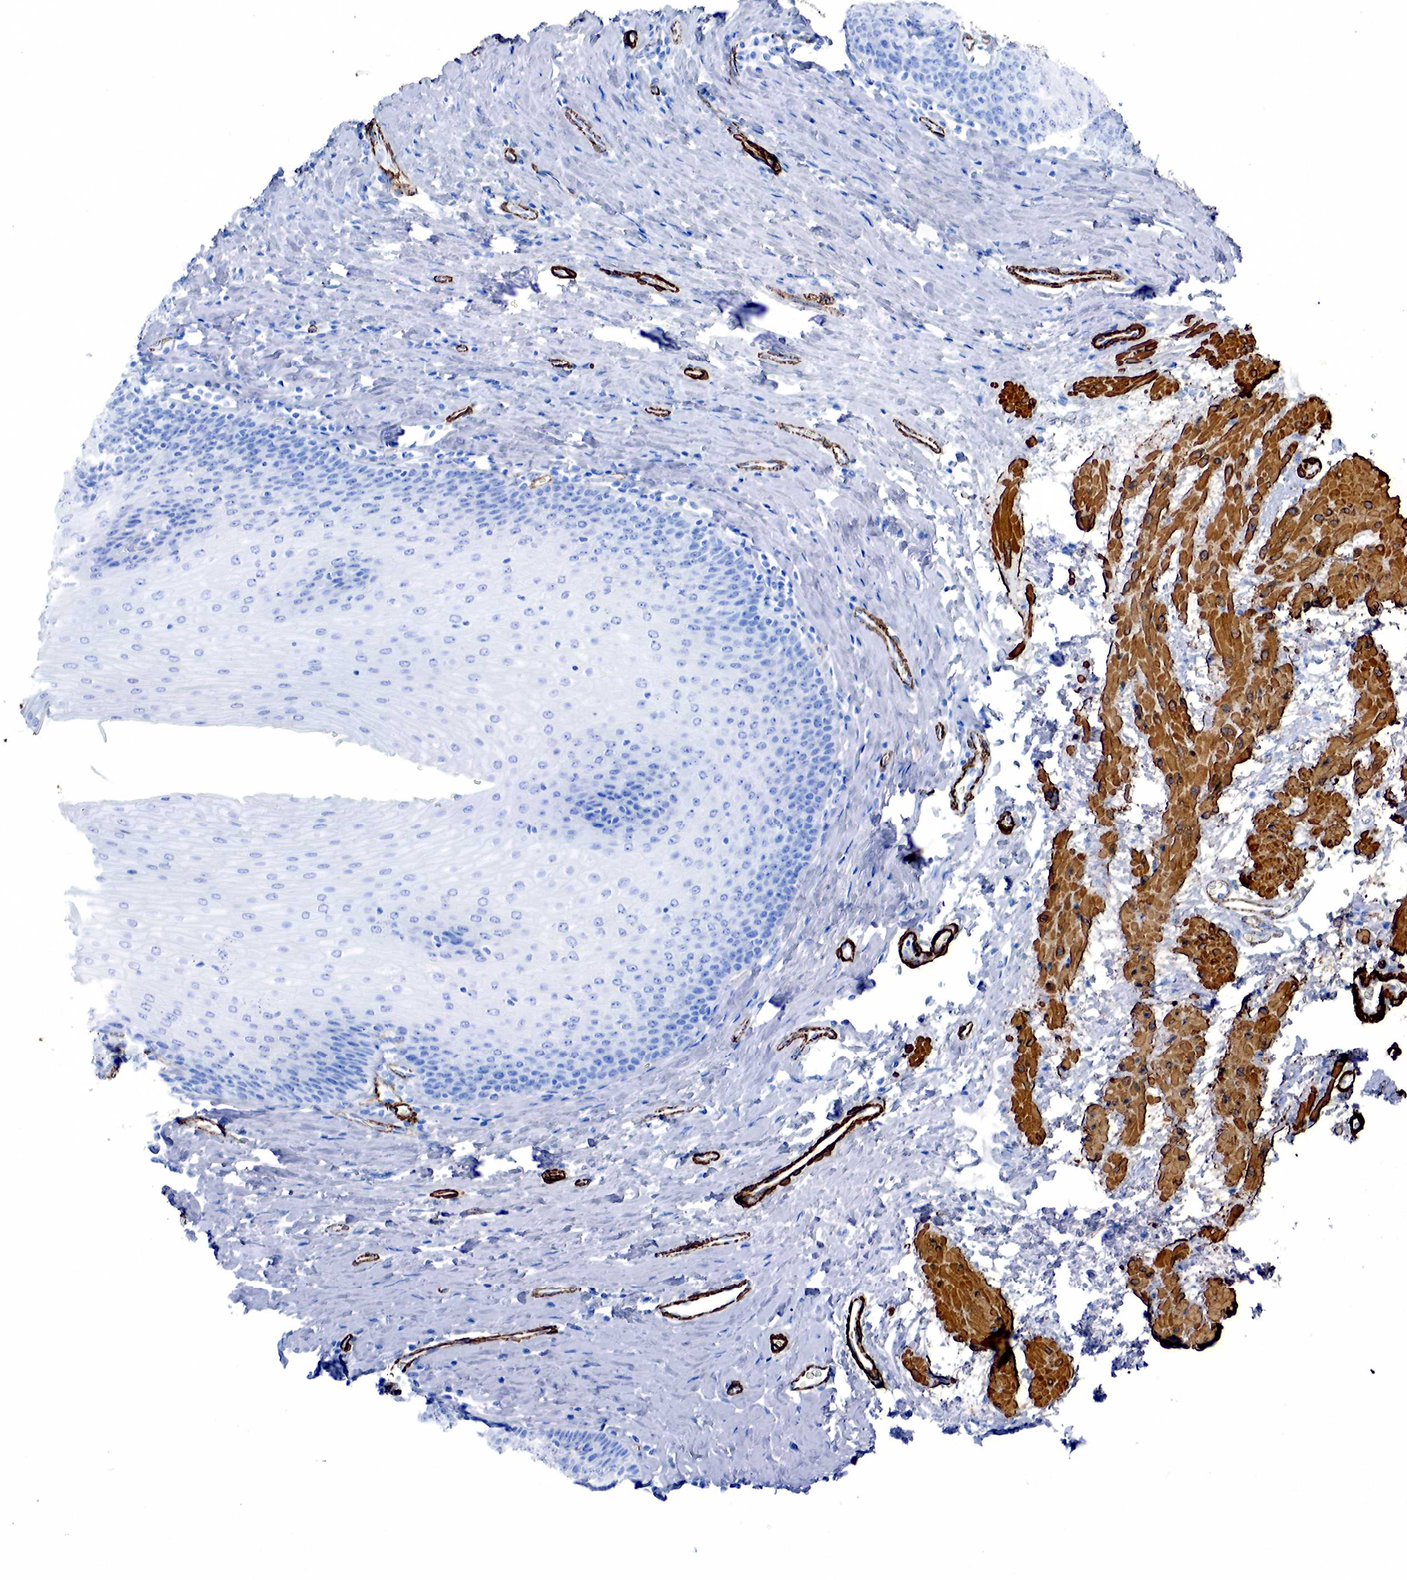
{"staining": {"intensity": "negative", "quantity": "none", "location": "none"}, "tissue": "esophagus", "cell_type": "Squamous epithelial cells", "image_type": "normal", "snomed": [{"axis": "morphology", "description": "Normal tissue, NOS"}, {"axis": "topography", "description": "Esophagus"}], "caption": "This micrograph is of normal esophagus stained with IHC to label a protein in brown with the nuclei are counter-stained blue. There is no staining in squamous epithelial cells. (DAB (3,3'-diaminobenzidine) immunohistochemistry visualized using brightfield microscopy, high magnification).", "gene": "ACTA1", "patient": {"sex": "female", "age": 61}}